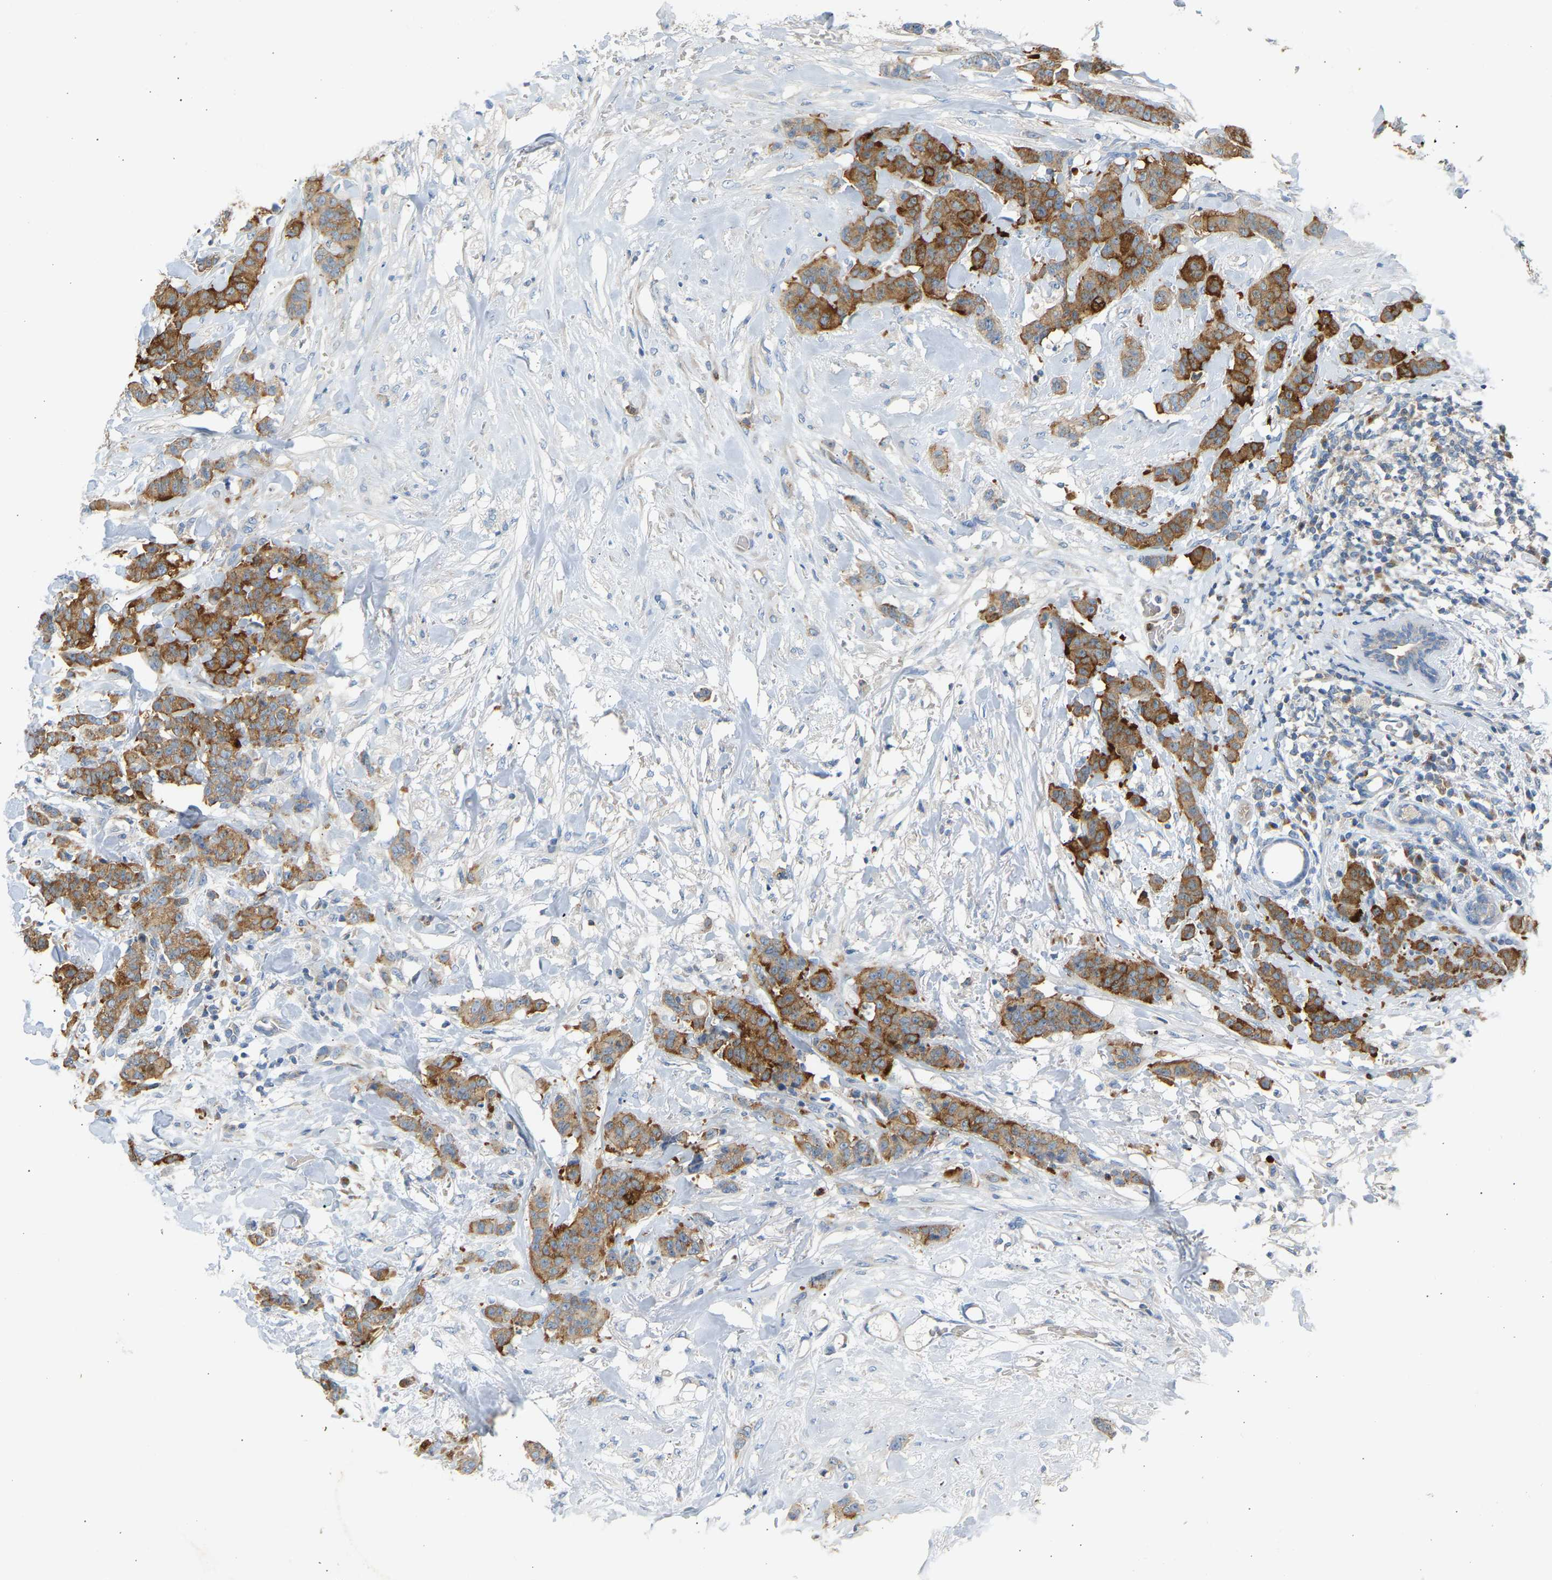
{"staining": {"intensity": "strong", "quantity": ">75%", "location": "cytoplasmic/membranous"}, "tissue": "breast cancer", "cell_type": "Tumor cells", "image_type": "cancer", "snomed": [{"axis": "morphology", "description": "Normal tissue, NOS"}, {"axis": "morphology", "description": "Duct carcinoma"}, {"axis": "topography", "description": "Breast"}], "caption": "Immunohistochemical staining of human breast cancer (intraductal carcinoma) reveals high levels of strong cytoplasmic/membranous protein positivity in approximately >75% of tumor cells. (IHC, brightfield microscopy, high magnification).", "gene": "TRIM50", "patient": {"sex": "female", "age": 40}}